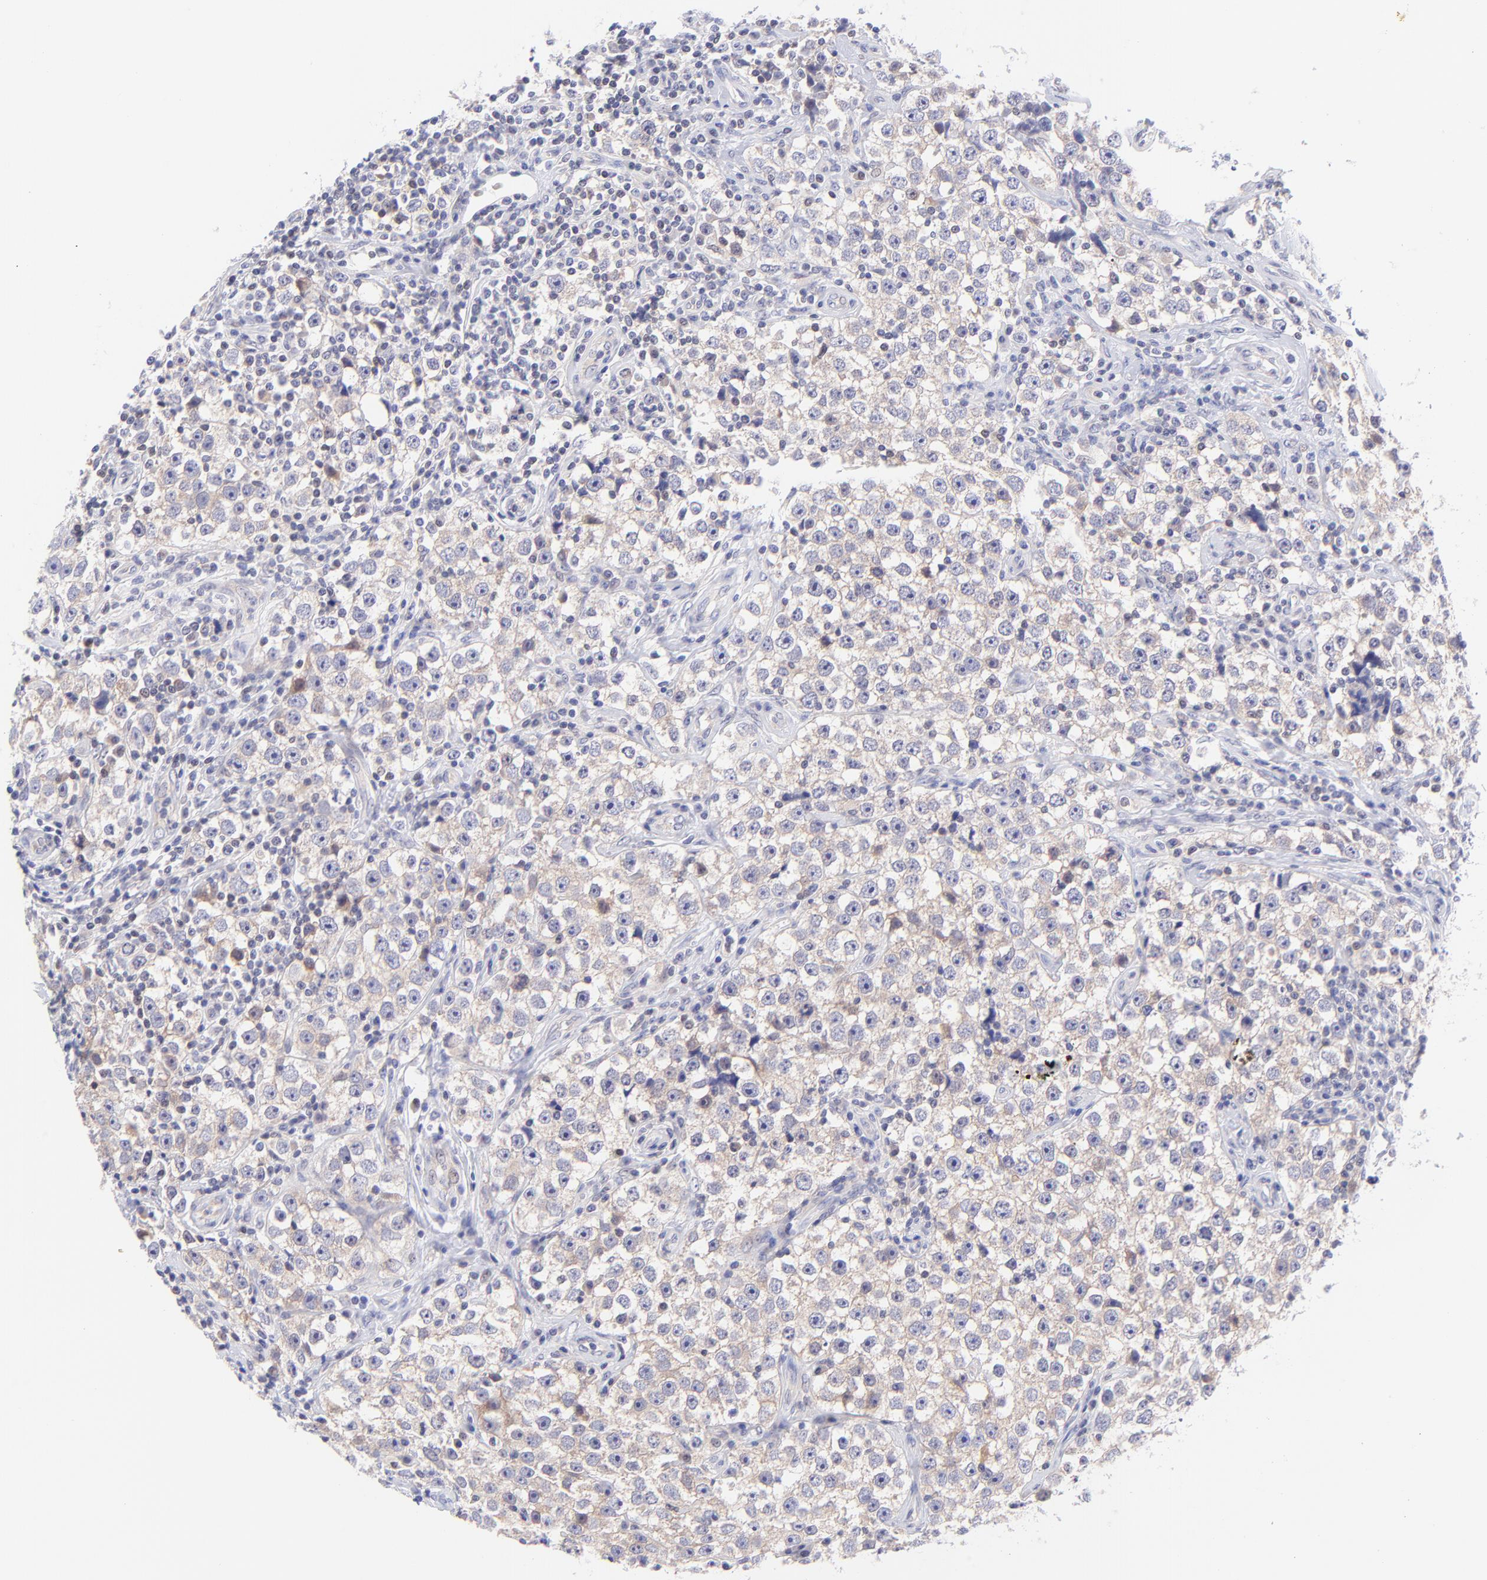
{"staining": {"intensity": "weak", "quantity": ">75%", "location": "cytoplasmic/membranous"}, "tissue": "testis cancer", "cell_type": "Tumor cells", "image_type": "cancer", "snomed": [{"axis": "morphology", "description": "Seminoma, NOS"}, {"axis": "topography", "description": "Testis"}], "caption": "There is low levels of weak cytoplasmic/membranous staining in tumor cells of testis seminoma, as demonstrated by immunohistochemical staining (brown color).", "gene": "PBDC1", "patient": {"sex": "male", "age": 32}}